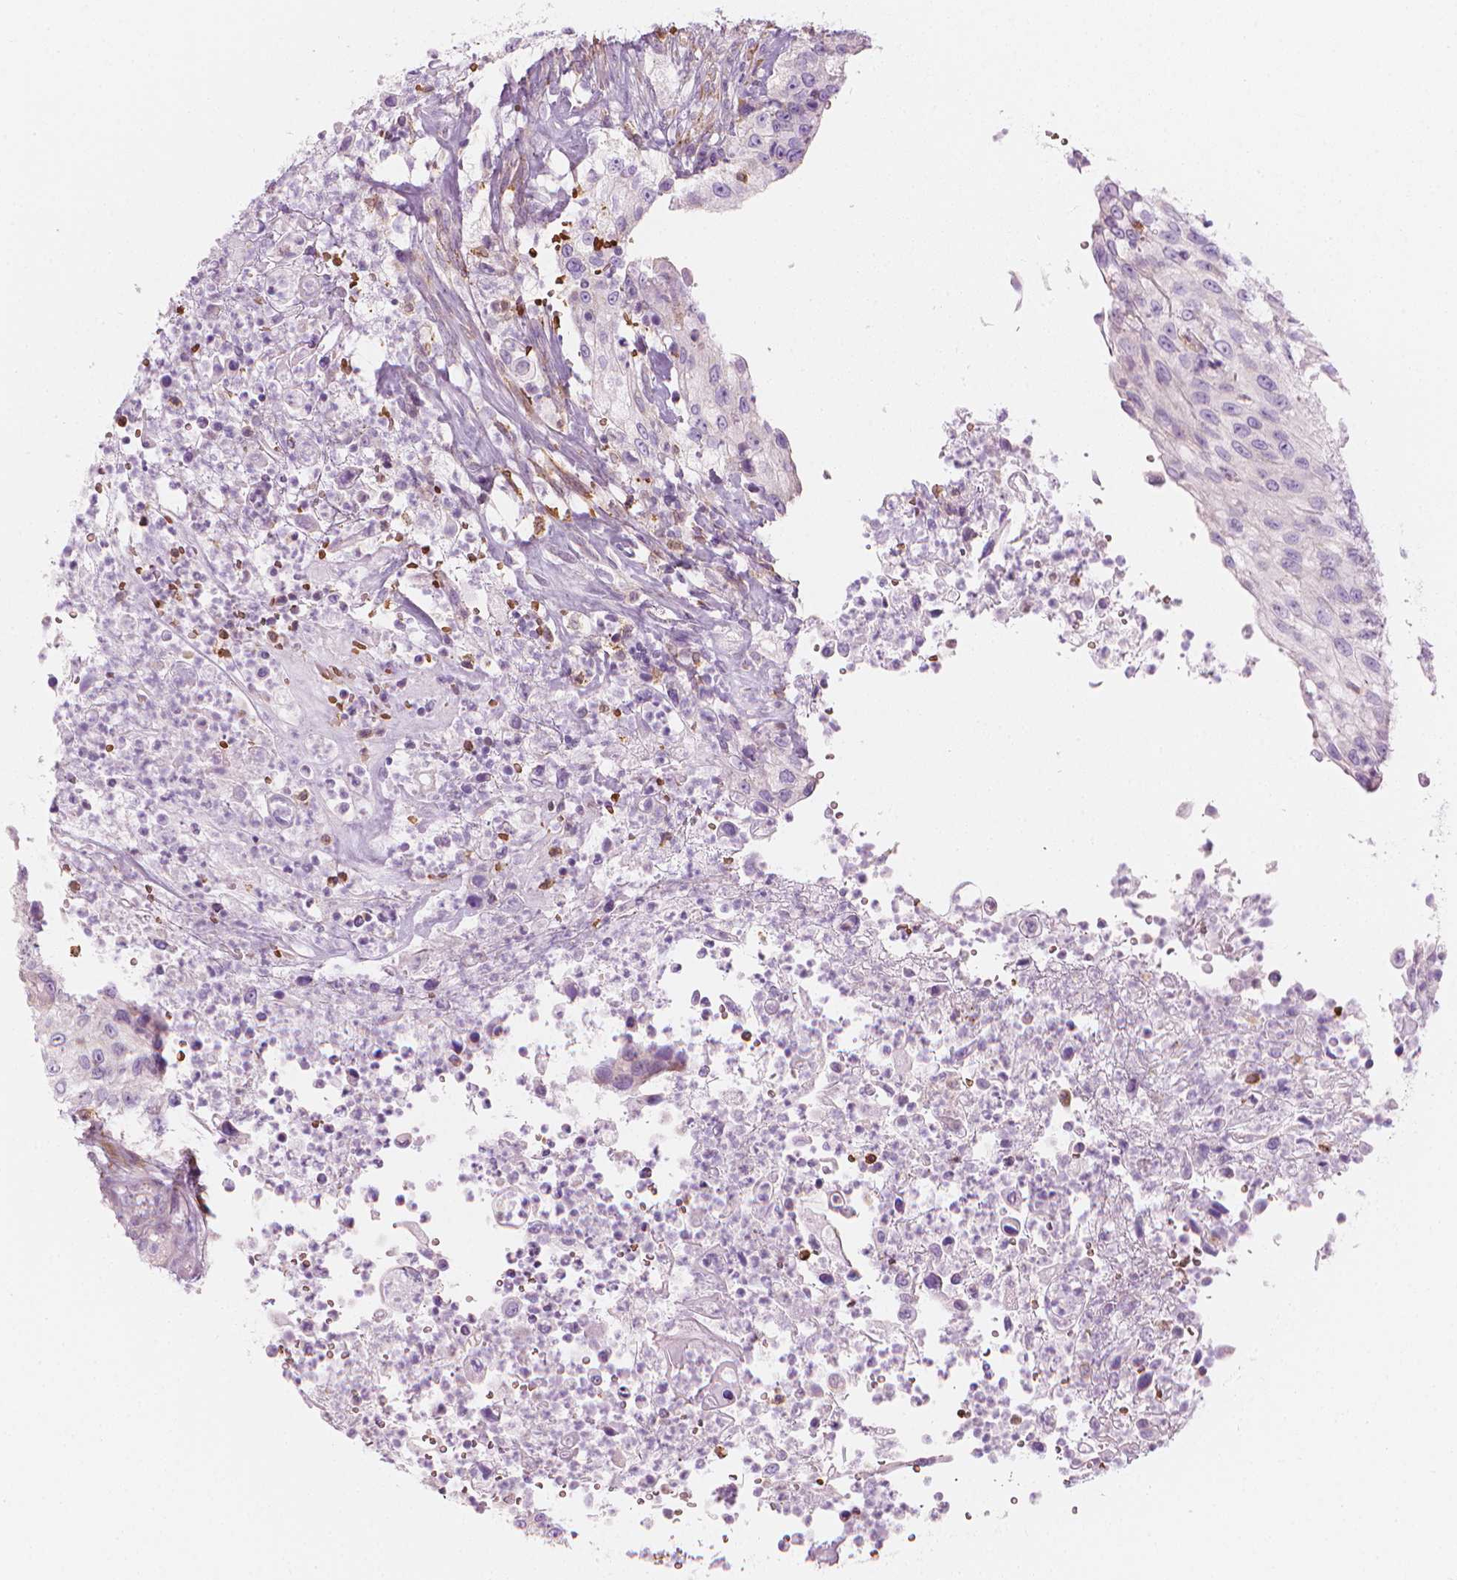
{"staining": {"intensity": "negative", "quantity": "none", "location": "none"}, "tissue": "urothelial cancer", "cell_type": "Tumor cells", "image_type": "cancer", "snomed": [{"axis": "morphology", "description": "Urothelial carcinoma, High grade"}, {"axis": "topography", "description": "Urinary bladder"}], "caption": "Immunohistochemistry (IHC) photomicrograph of human urothelial carcinoma (high-grade) stained for a protein (brown), which displays no staining in tumor cells.", "gene": "CES1", "patient": {"sex": "female", "age": 60}}